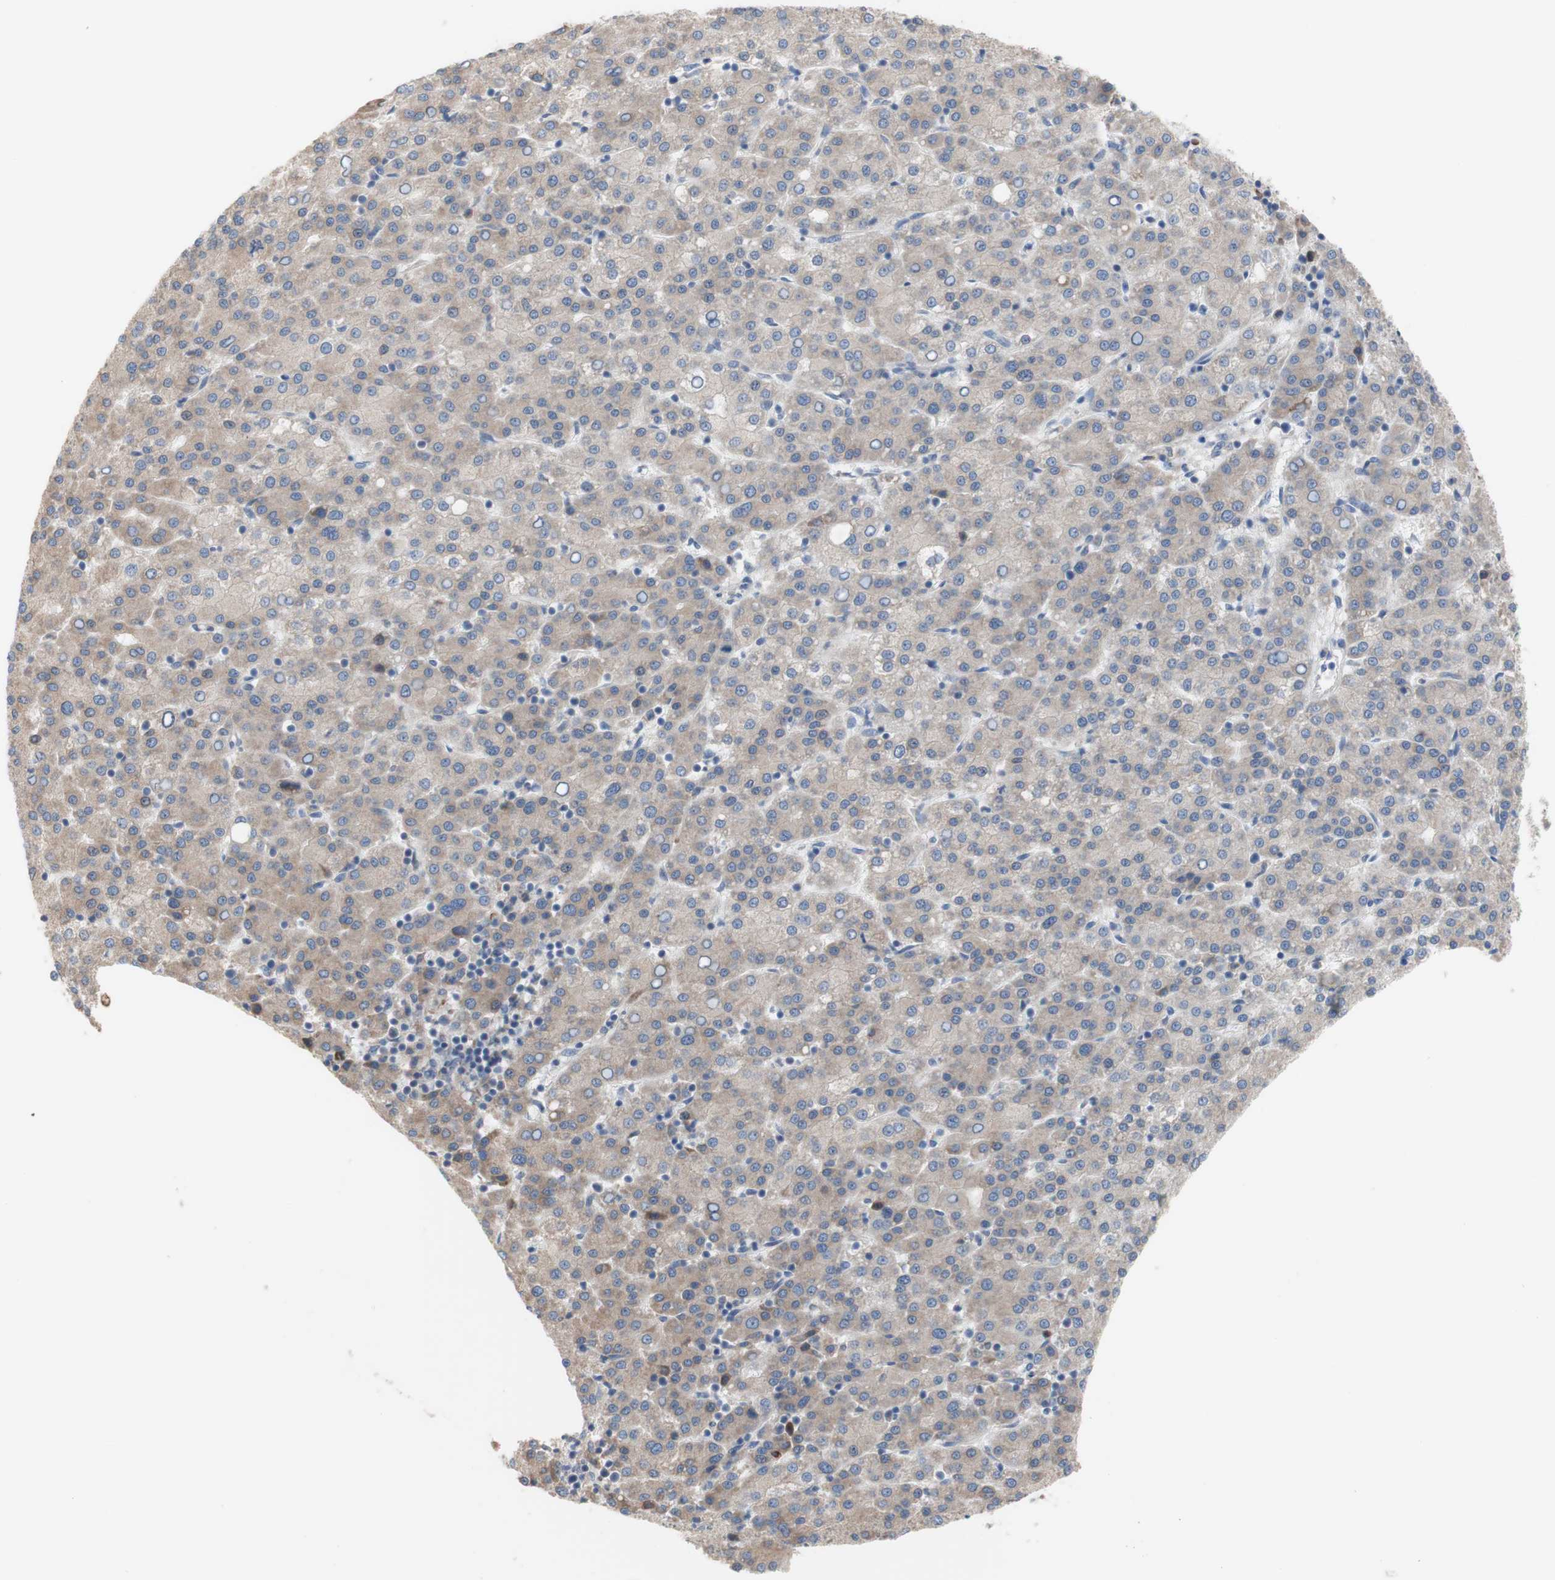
{"staining": {"intensity": "moderate", "quantity": ">75%", "location": "cytoplasmic/membranous"}, "tissue": "liver cancer", "cell_type": "Tumor cells", "image_type": "cancer", "snomed": [{"axis": "morphology", "description": "Carcinoma, Hepatocellular, NOS"}, {"axis": "topography", "description": "Liver"}], "caption": "Liver cancer was stained to show a protein in brown. There is medium levels of moderate cytoplasmic/membranous expression in approximately >75% of tumor cells.", "gene": "TTC14", "patient": {"sex": "female", "age": 58}}